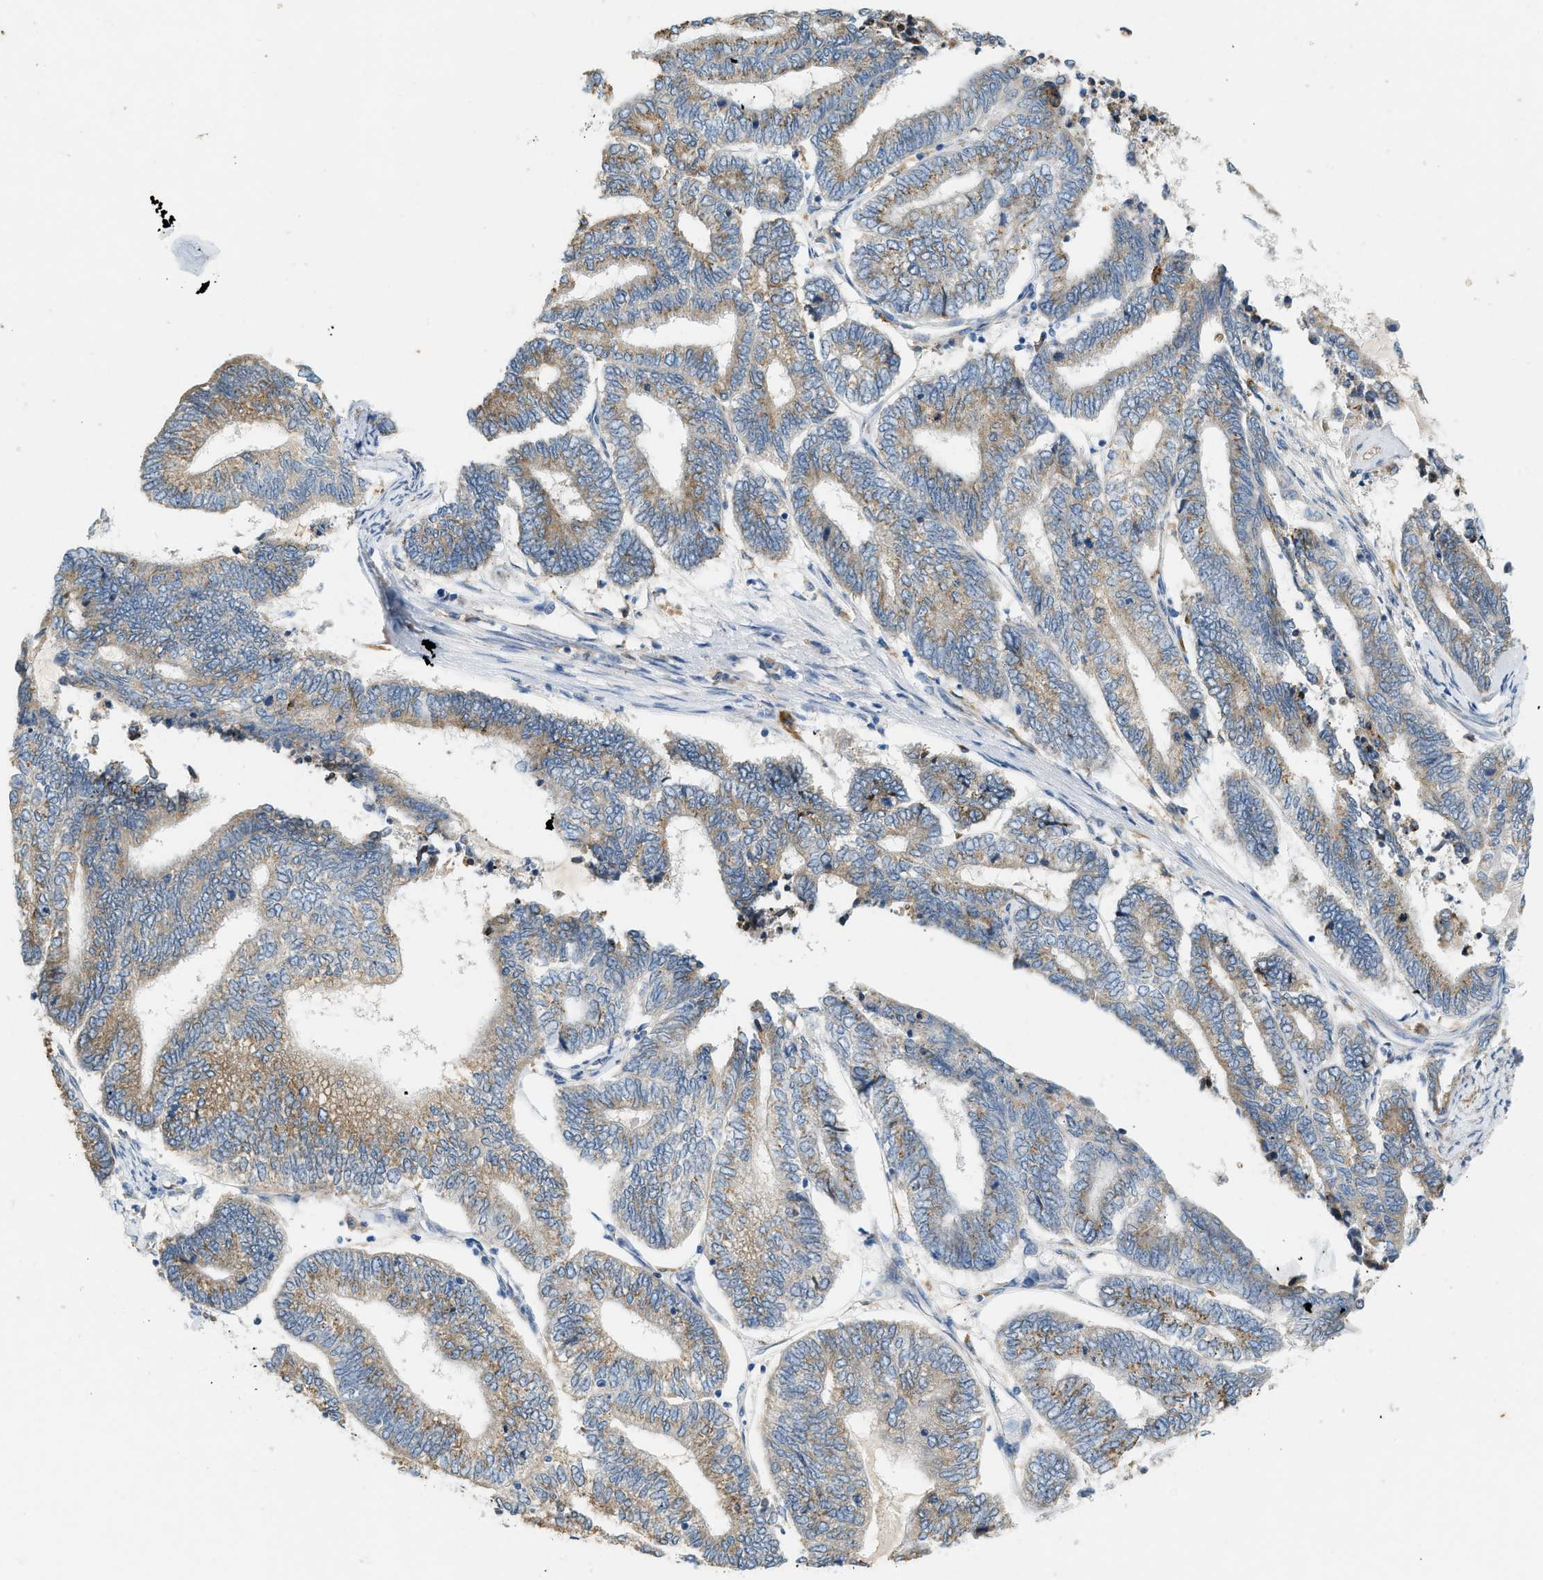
{"staining": {"intensity": "moderate", "quantity": ">75%", "location": "cytoplasmic/membranous"}, "tissue": "endometrial cancer", "cell_type": "Tumor cells", "image_type": "cancer", "snomed": [{"axis": "morphology", "description": "Adenocarcinoma, NOS"}, {"axis": "topography", "description": "Uterus"}, {"axis": "topography", "description": "Endometrium"}], "caption": "Endometrial adenocarcinoma tissue exhibits moderate cytoplasmic/membranous staining in about >75% of tumor cells", "gene": "CTSB", "patient": {"sex": "female", "age": 70}}